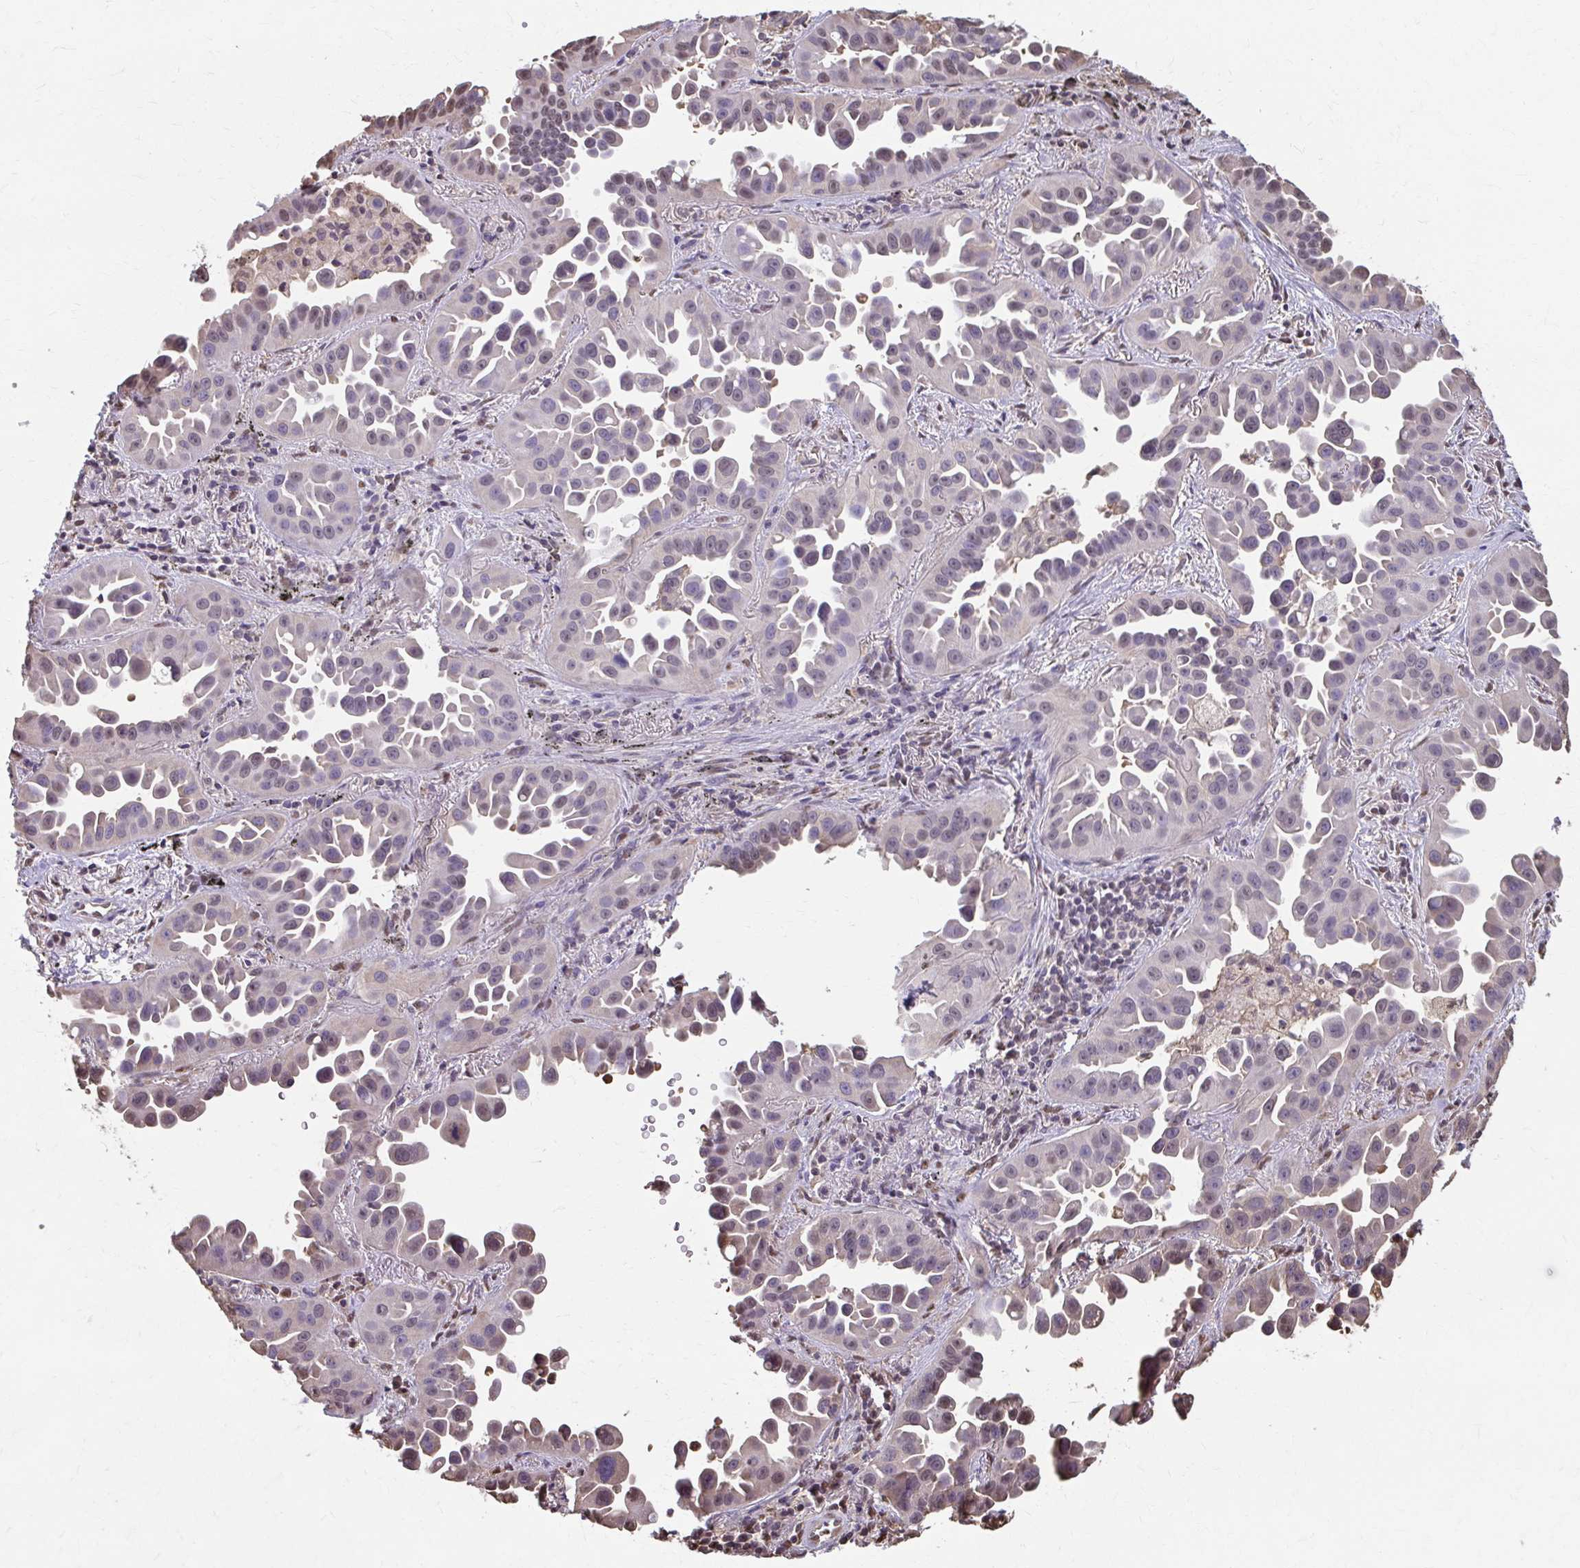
{"staining": {"intensity": "moderate", "quantity": "<25%", "location": "nuclear"}, "tissue": "lung cancer", "cell_type": "Tumor cells", "image_type": "cancer", "snomed": [{"axis": "morphology", "description": "Adenocarcinoma, NOS"}, {"axis": "topography", "description": "Lung"}], "caption": "Protein positivity by immunohistochemistry displays moderate nuclear staining in approximately <25% of tumor cells in lung cancer (adenocarcinoma).", "gene": "ING4", "patient": {"sex": "male", "age": 68}}